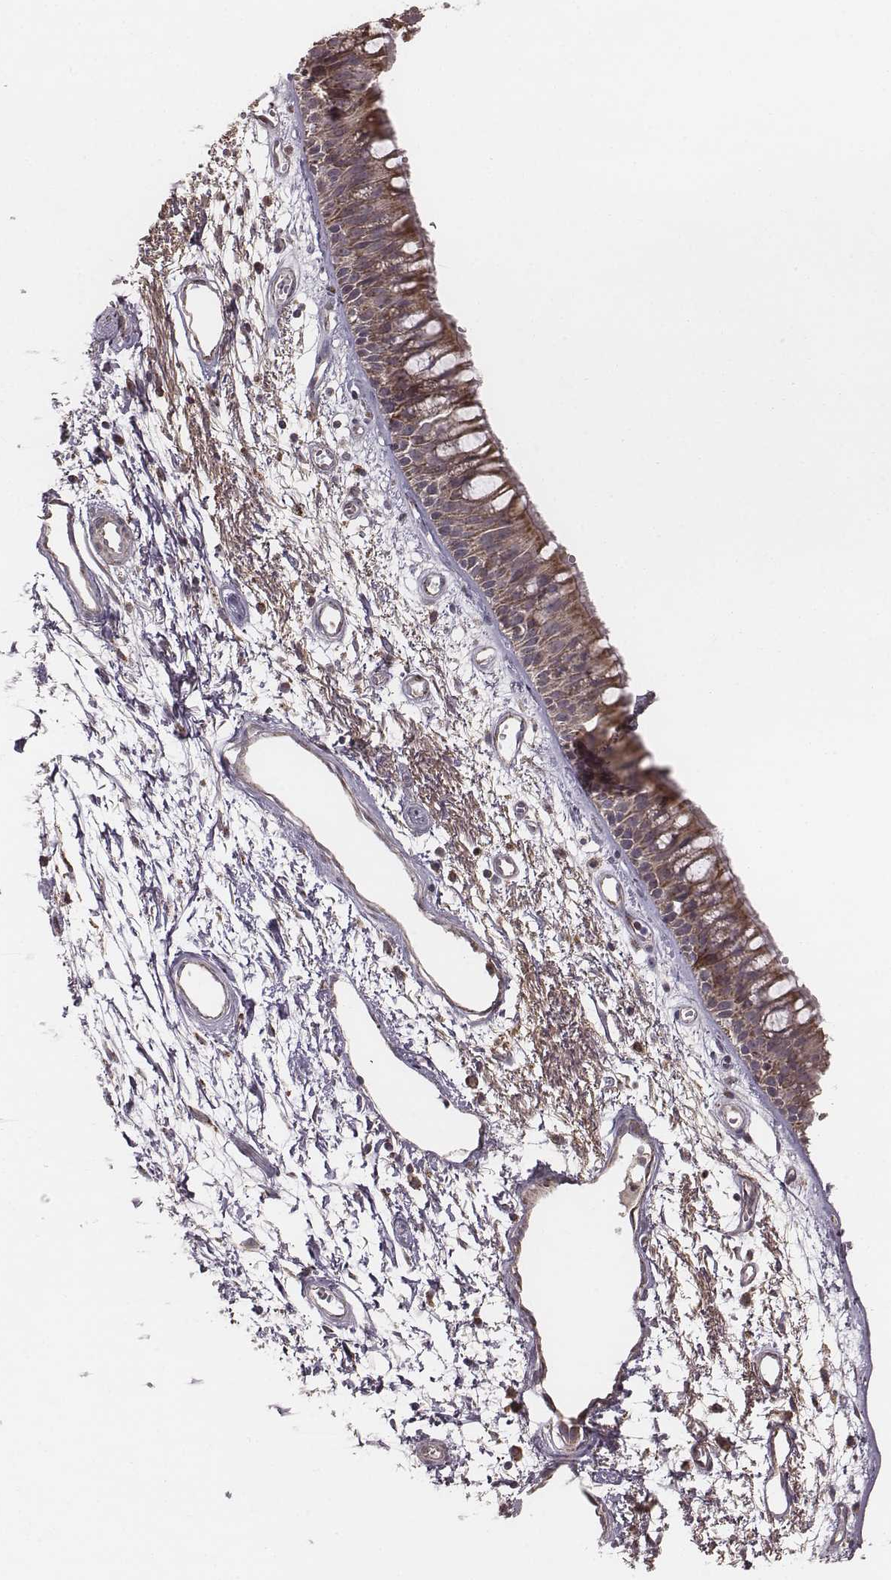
{"staining": {"intensity": "strong", "quantity": "25%-75%", "location": "cytoplasmic/membranous"}, "tissue": "bronchus", "cell_type": "Respiratory epithelial cells", "image_type": "normal", "snomed": [{"axis": "morphology", "description": "Normal tissue, NOS"}, {"axis": "morphology", "description": "Squamous cell carcinoma, NOS"}, {"axis": "topography", "description": "Cartilage tissue"}, {"axis": "topography", "description": "Bronchus"}, {"axis": "topography", "description": "Lung"}], "caption": "Immunohistochemistry of benign bronchus shows high levels of strong cytoplasmic/membranous staining in about 25%-75% of respiratory epithelial cells. (DAB (3,3'-diaminobenzidine) IHC, brown staining for protein, blue staining for nuclei).", "gene": "PDCD2L", "patient": {"sex": "male", "age": 66}}